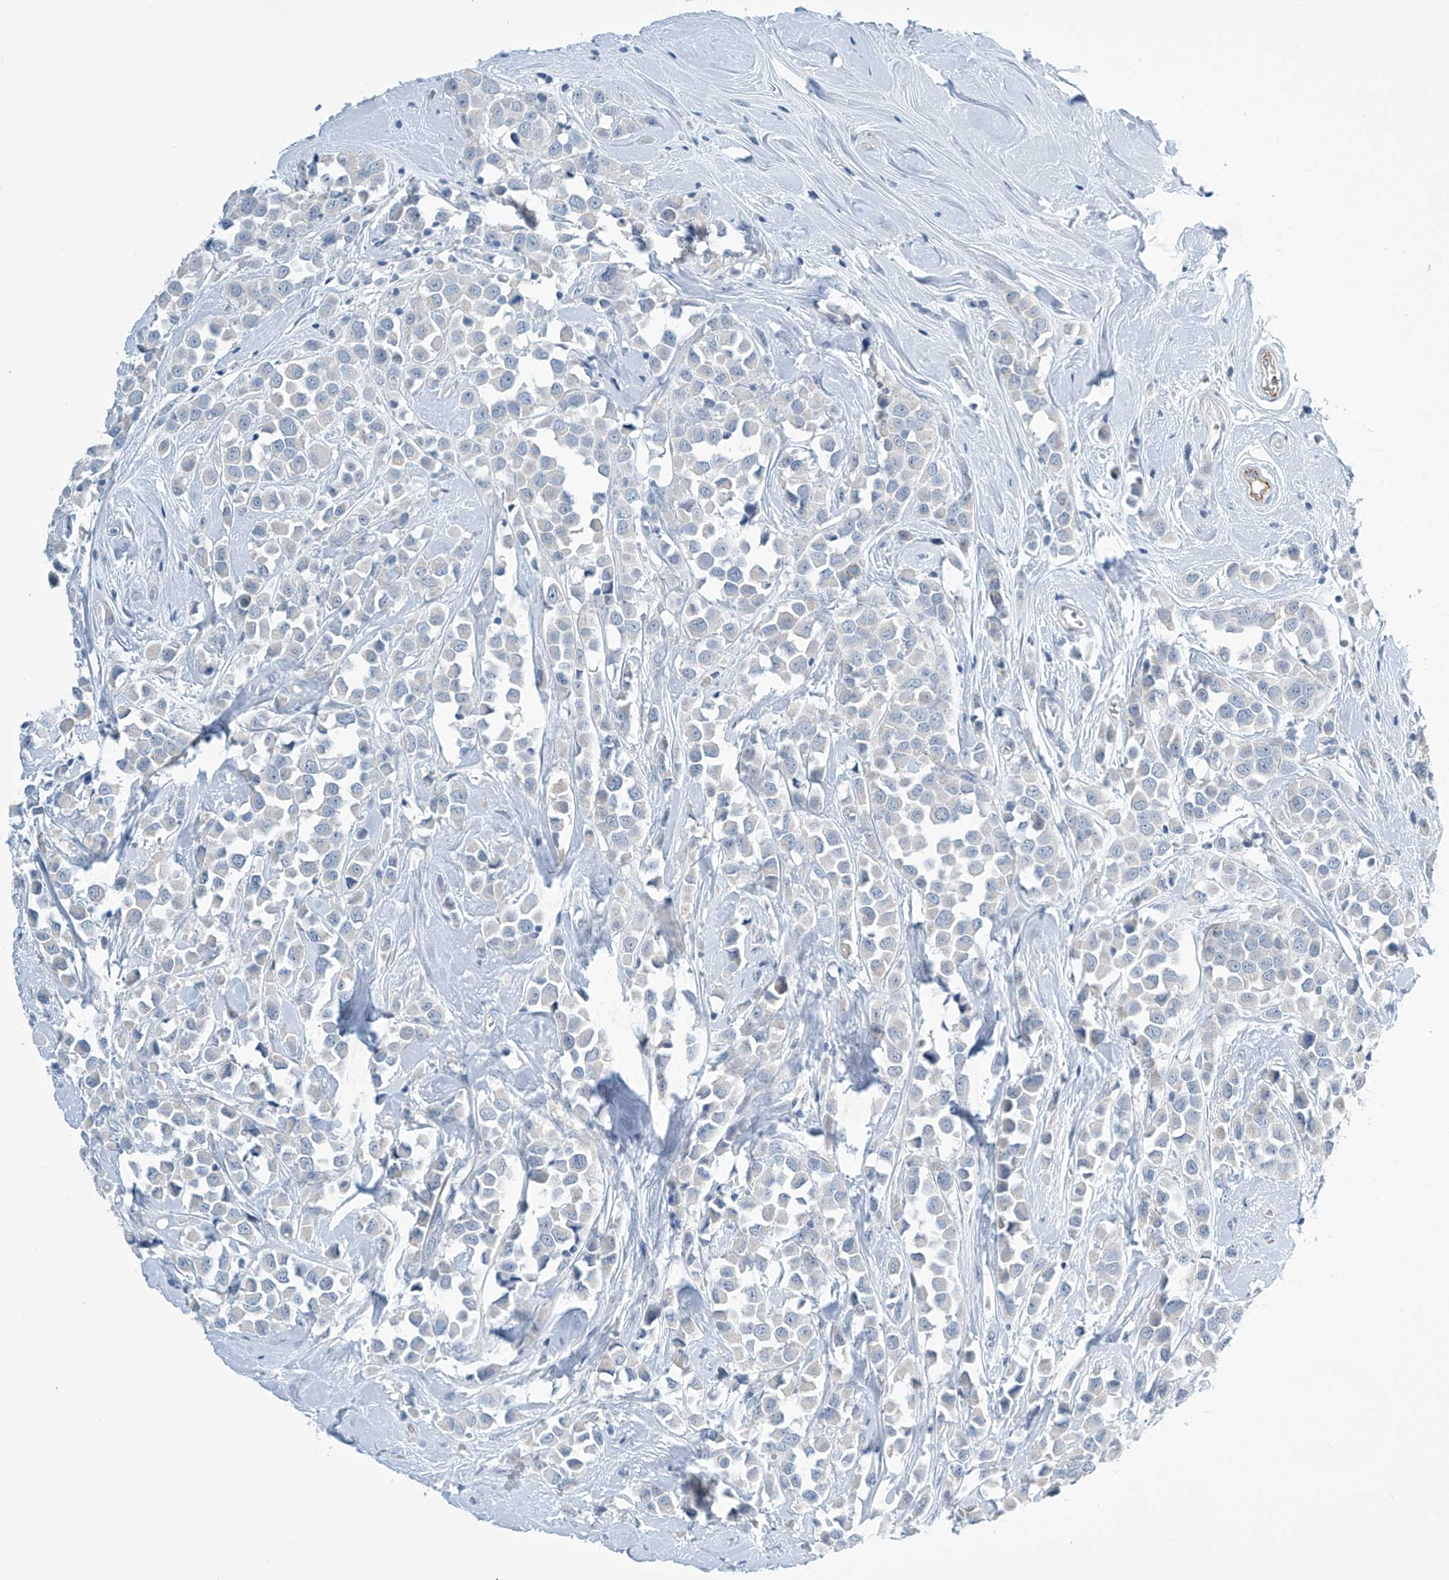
{"staining": {"intensity": "negative", "quantity": "none", "location": "none"}, "tissue": "breast cancer", "cell_type": "Tumor cells", "image_type": "cancer", "snomed": [{"axis": "morphology", "description": "Duct carcinoma"}, {"axis": "topography", "description": "Breast"}], "caption": "Infiltrating ductal carcinoma (breast) stained for a protein using IHC displays no positivity tumor cells.", "gene": "SLC35A5", "patient": {"sex": "female", "age": 61}}